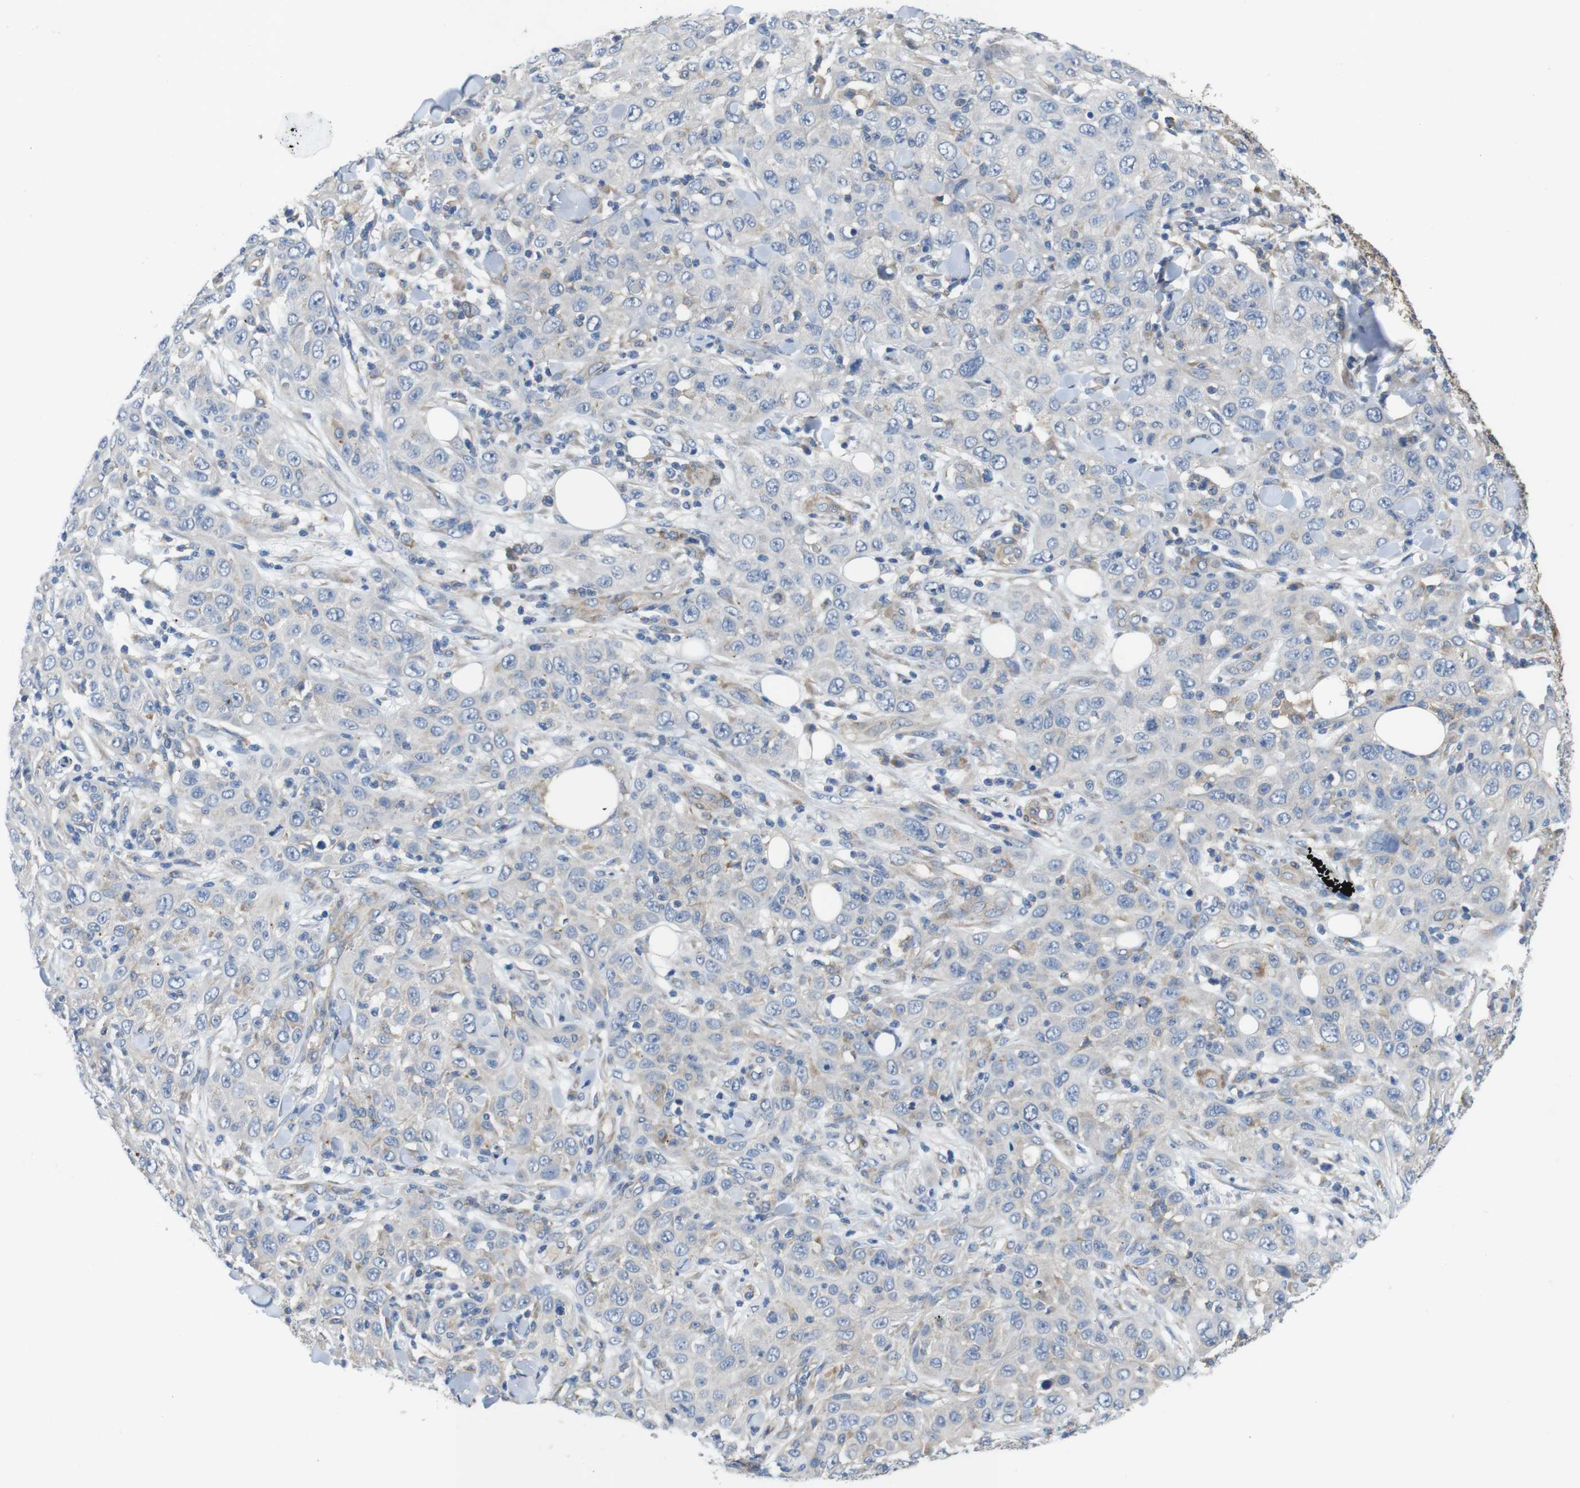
{"staining": {"intensity": "negative", "quantity": "none", "location": "none"}, "tissue": "skin cancer", "cell_type": "Tumor cells", "image_type": "cancer", "snomed": [{"axis": "morphology", "description": "Squamous cell carcinoma, NOS"}, {"axis": "topography", "description": "Skin"}], "caption": "Protein analysis of skin cancer (squamous cell carcinoma) shows no significant positivity in tumor cells. (IHC, brightfield microscopy, high magnification).", "gene": "DCLK1", "patient": {"sex": "female", "age": 88}}